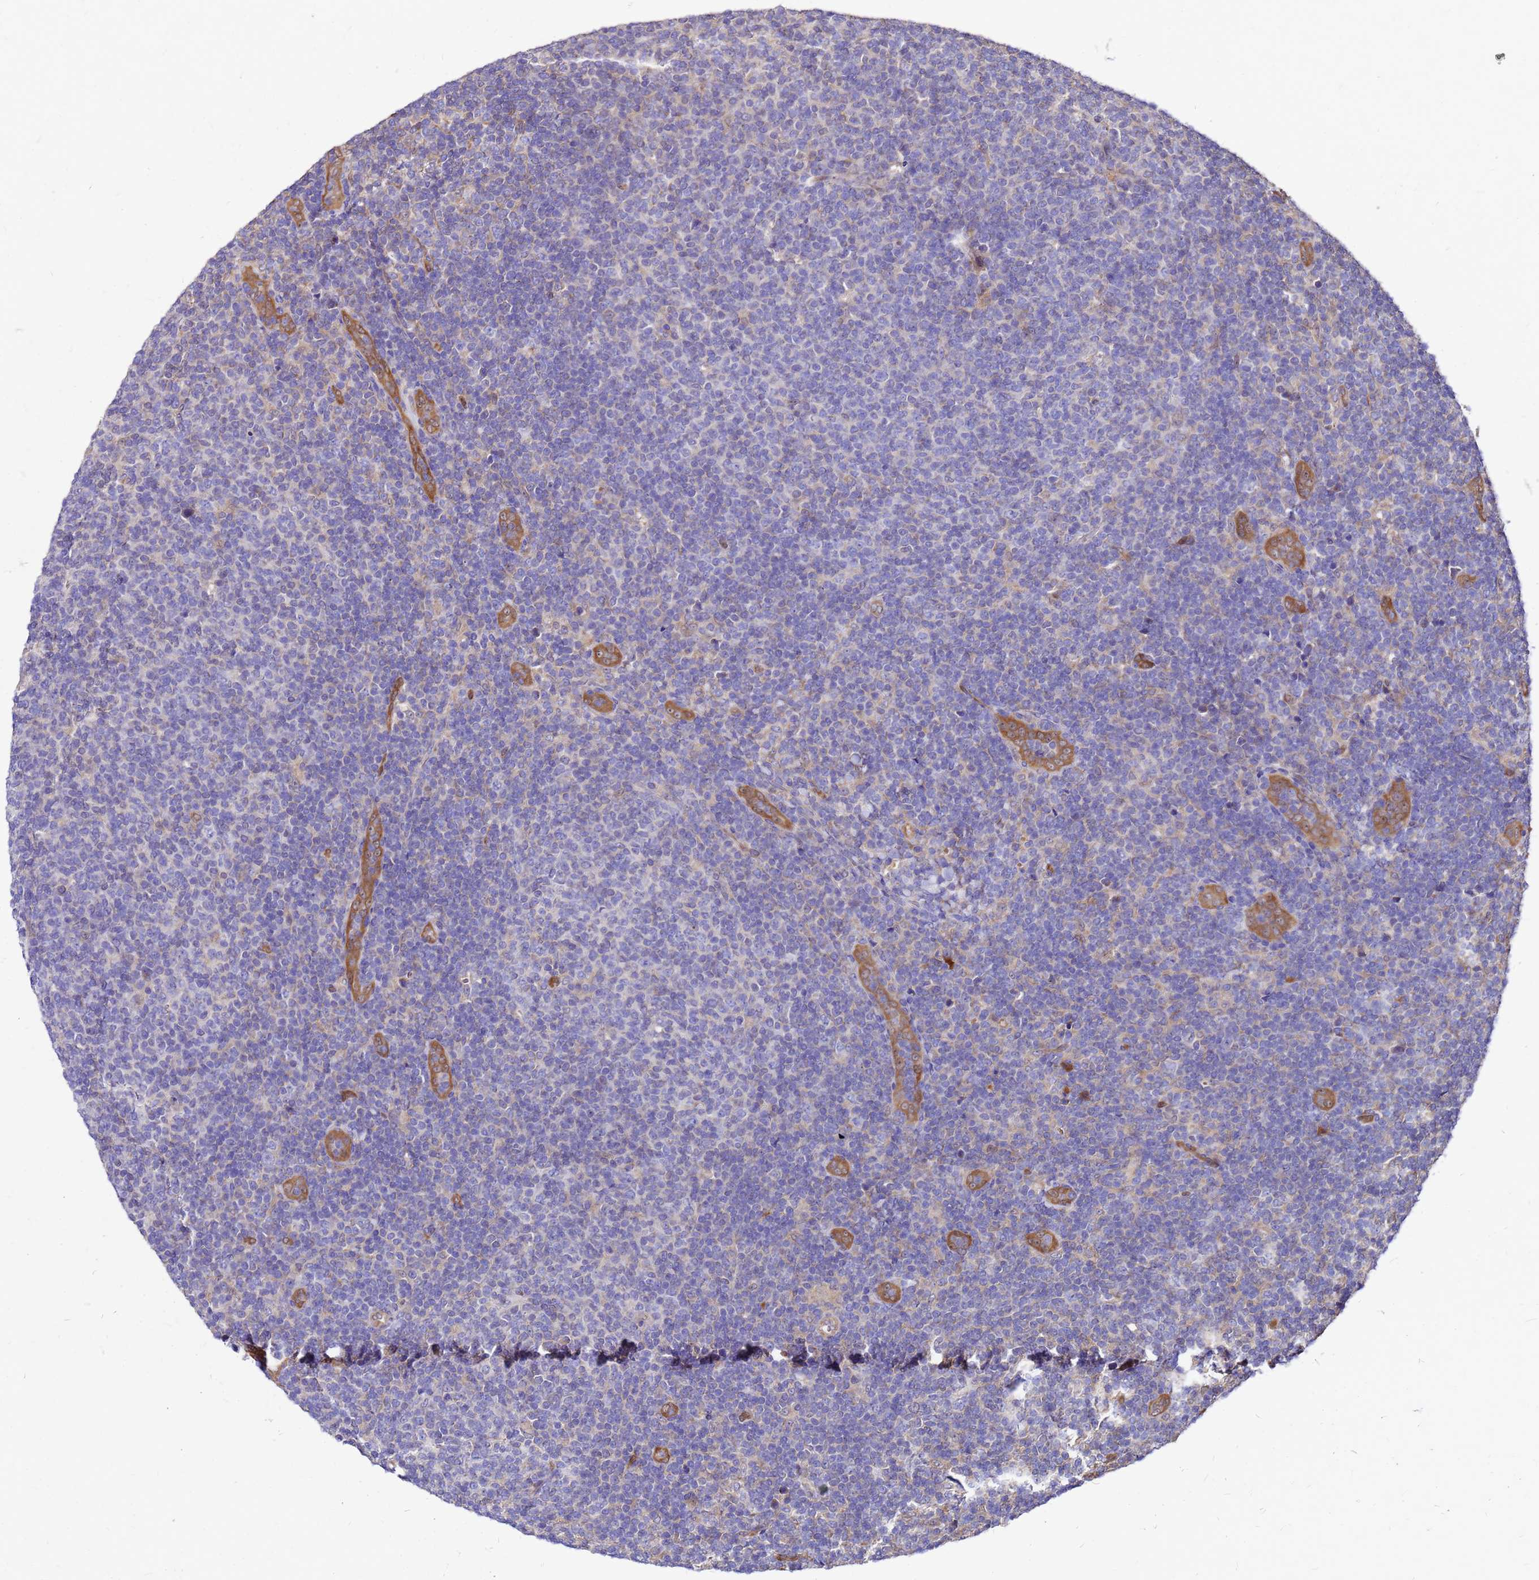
{"staining": {"intensity": "negative", "quantity": "none", "location": "none"}, "tissue": "lymphoma", "cell_type": "Tumor cells", "image_type": "cancer", "snomed": [{"axis": "morphology", "description": "Malignant lymphoma, non-Hodgkin's type, Low grade"}, {"axis": "topography", "description": "Lymph node"}], "caption": "Immunohistochemistry image of neoplastic tissue: malignant lymphoma, non-Hodgkin's type (low-grade) stained with DAB (3,3'-diaminobenzidine) displays no significant protein expression in tumor cells.", "gene": "DUSP23", "patient": {"sex": "male", "age": 66}}